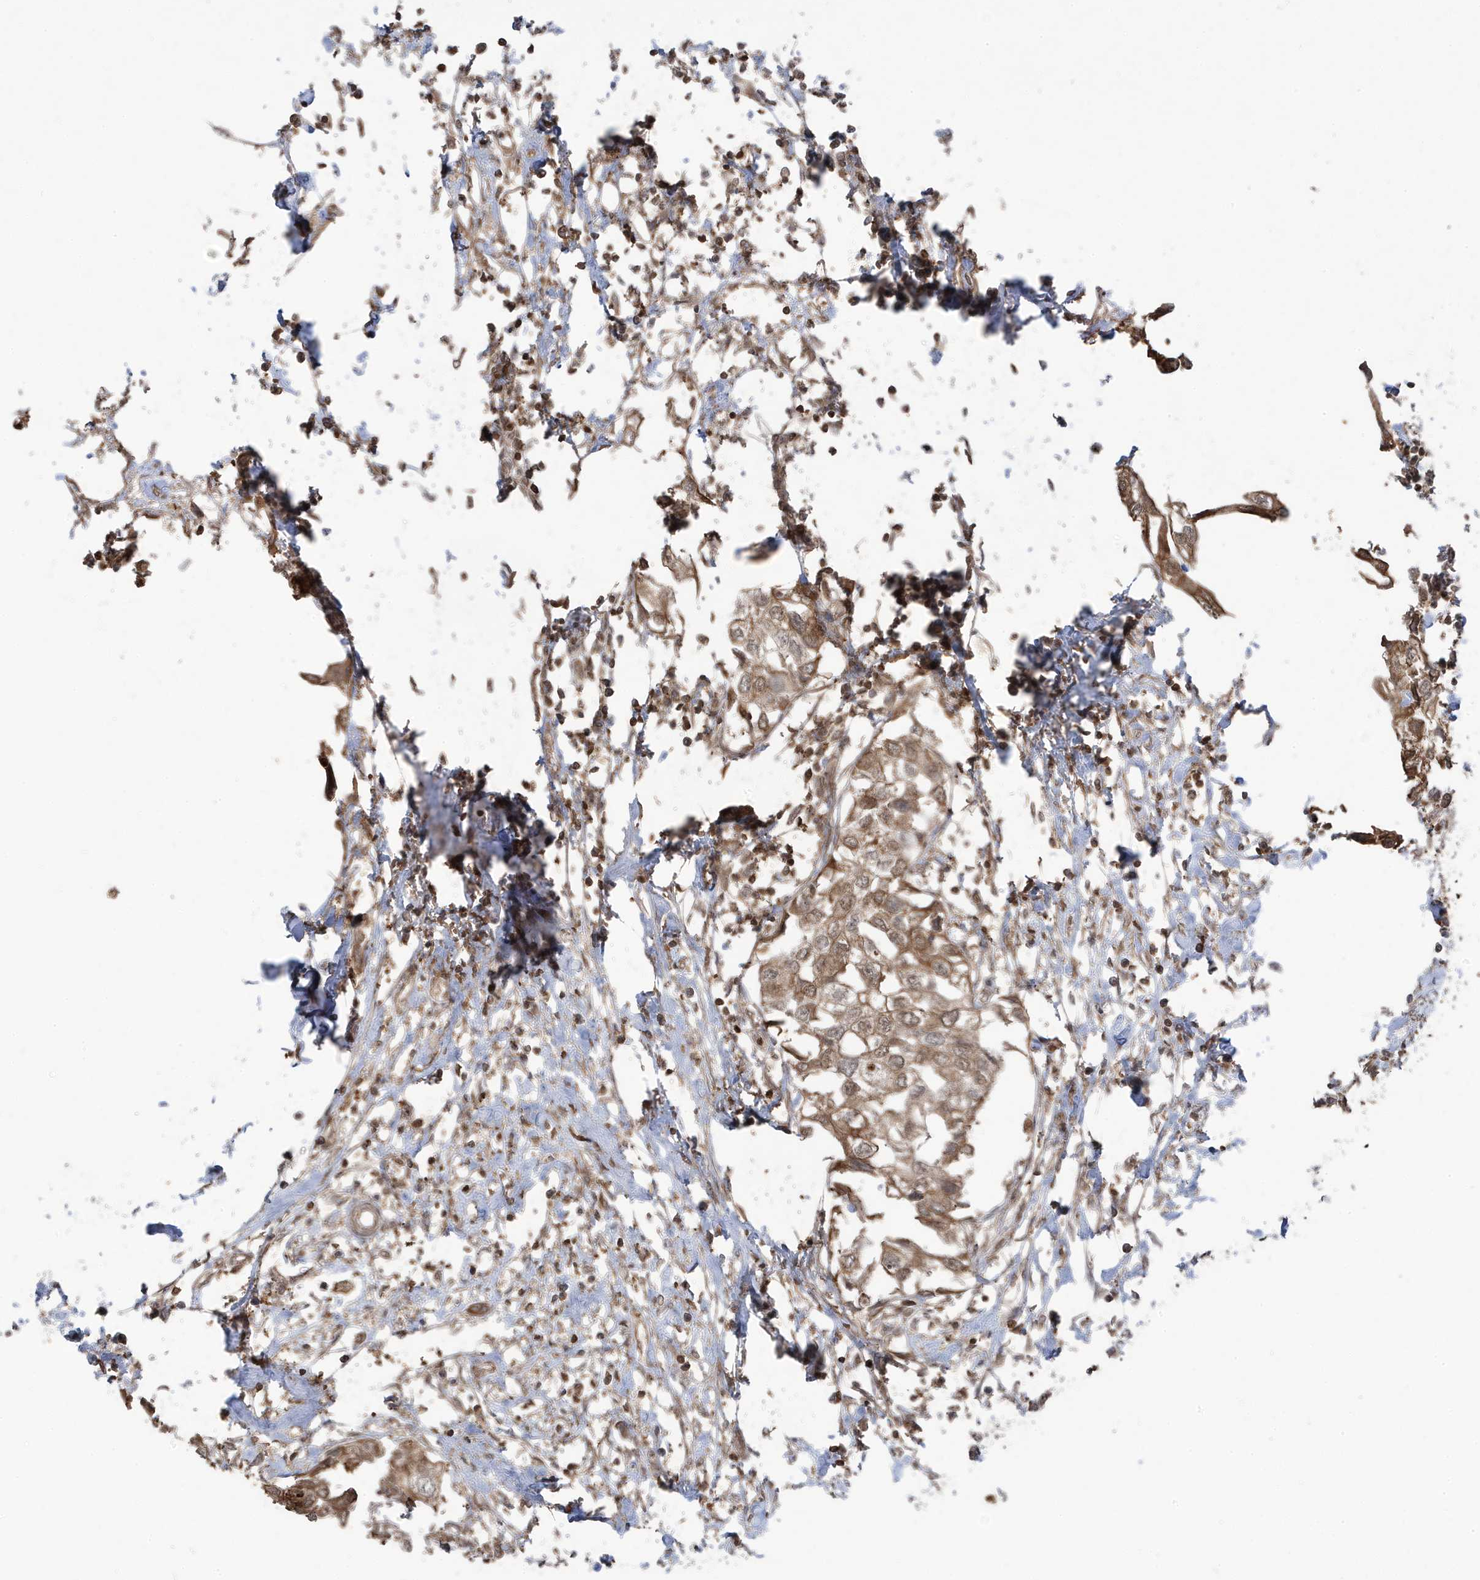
{"staining": {"intensity": "moderate", "quantity": ">75%", "location": "cytoplasmic/membranous"}, "tissue": "urothelial cancer", "cell_type": "Tumor cells", "image_type": "cancer", "snomed": [{"axis": "morphology", "description": "Urothelial carcinoma, High grade"}, {"axis": "topography", "description": "Urinary bladder"}], "caption": "Immunohistochemistry (DAB (3,3'-diaminobenzidine)) staining of human urothelial cancer shows moderate cytoplasmic/membranous protein staining in approximately >75% of tumor cells.", "gene": "ASAP1", "patient": {"sex": "male", "age": 64}}